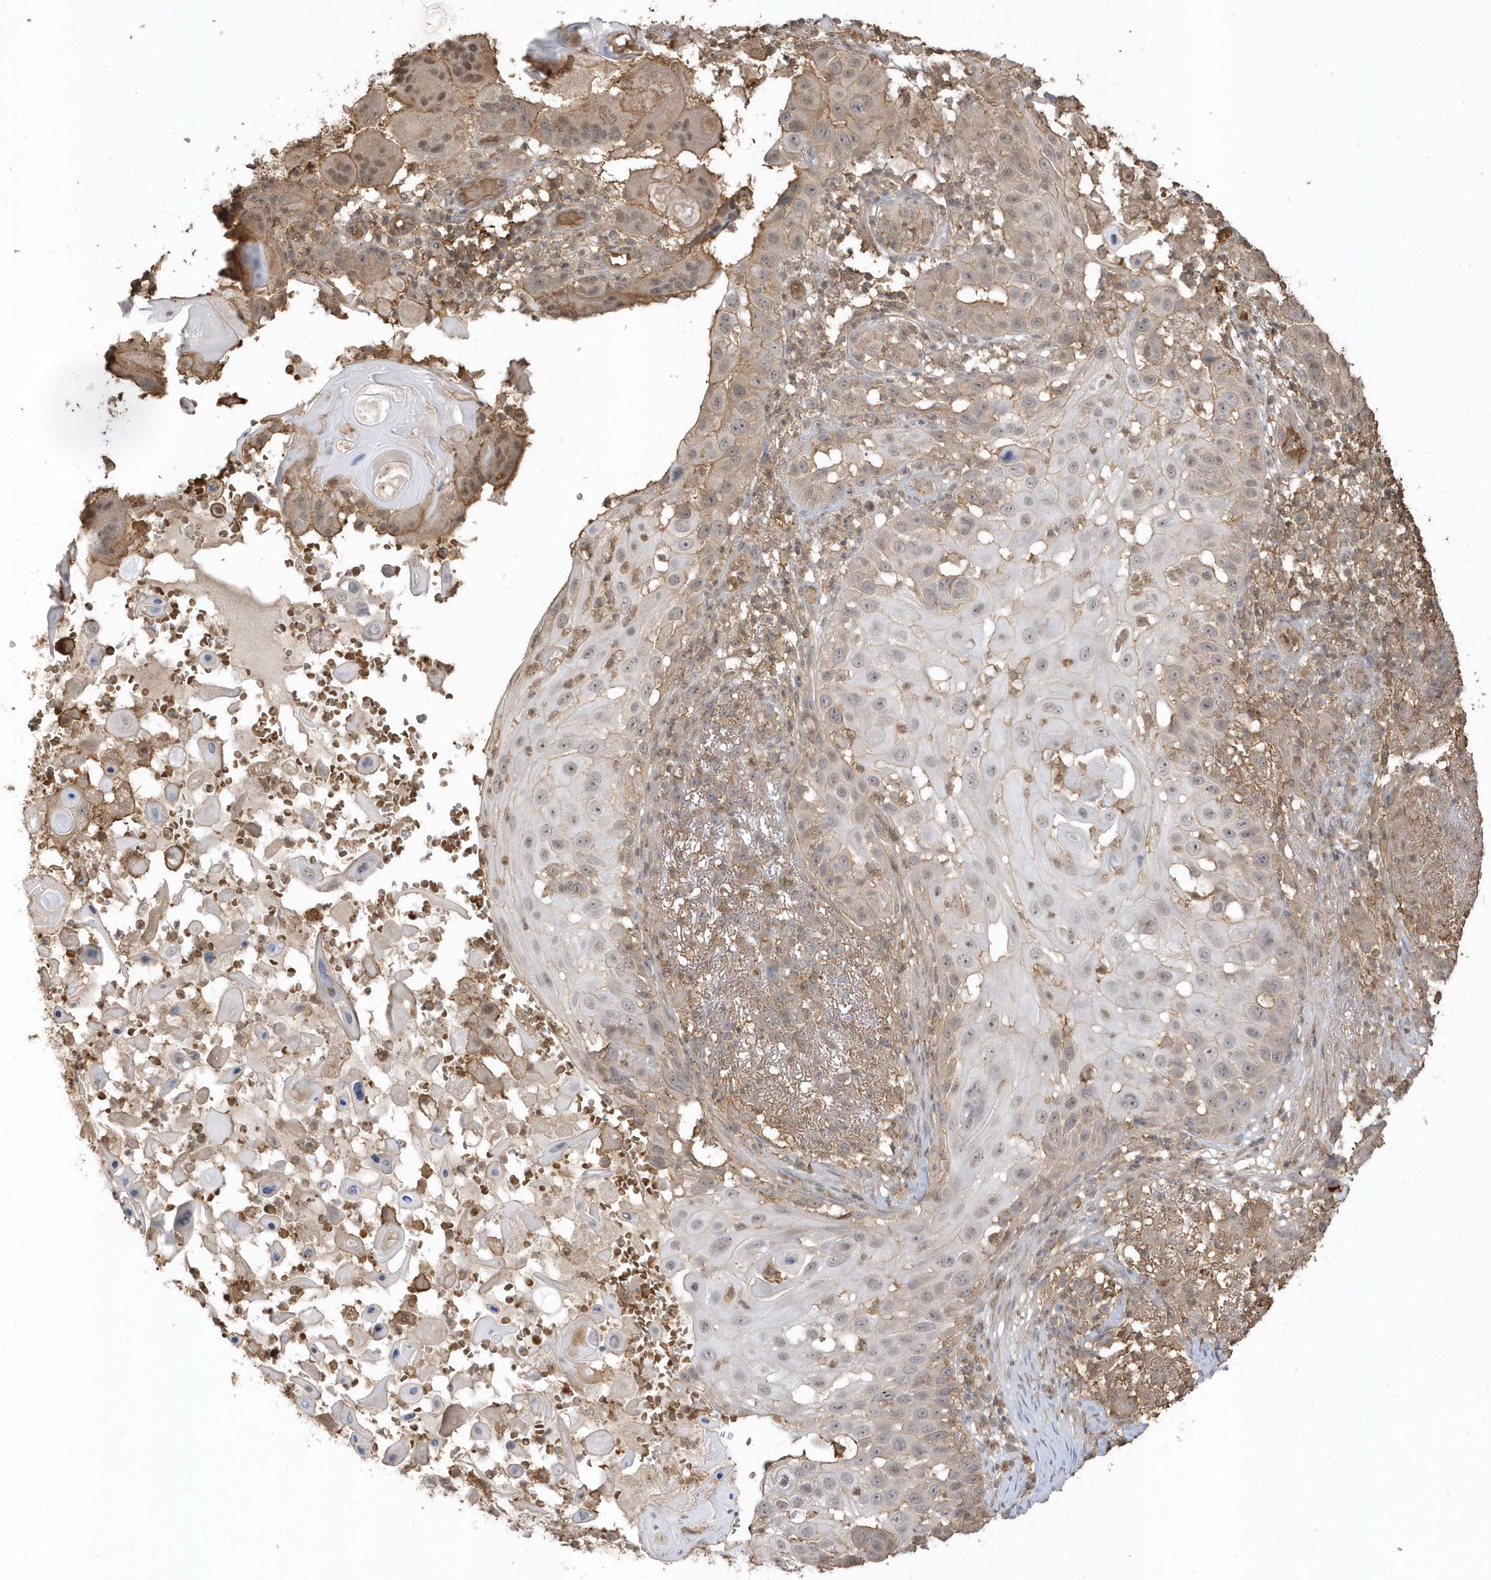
{"staining": {"intensity": "weak", "quantity": "25%-75%", "location": "nuclear"}, "tissue": "skin cancer", "cell_type": "Tumor cells", "image_type": "cancer", "snomed": [{"axis": "morphology", "description": "Squamous cell carcinoma, NOS"}, {"axis": "topography", "description": "Skin"}], "caption": "This micrograph demonstrates immunohistochemistry staining of skin squamous cell carcinoma, with low weak nuclear staining in approximately 25%-75% of tumor cells.", "gene": "ZBTB8A", "patient": {"sex": "female", "age": 44}}